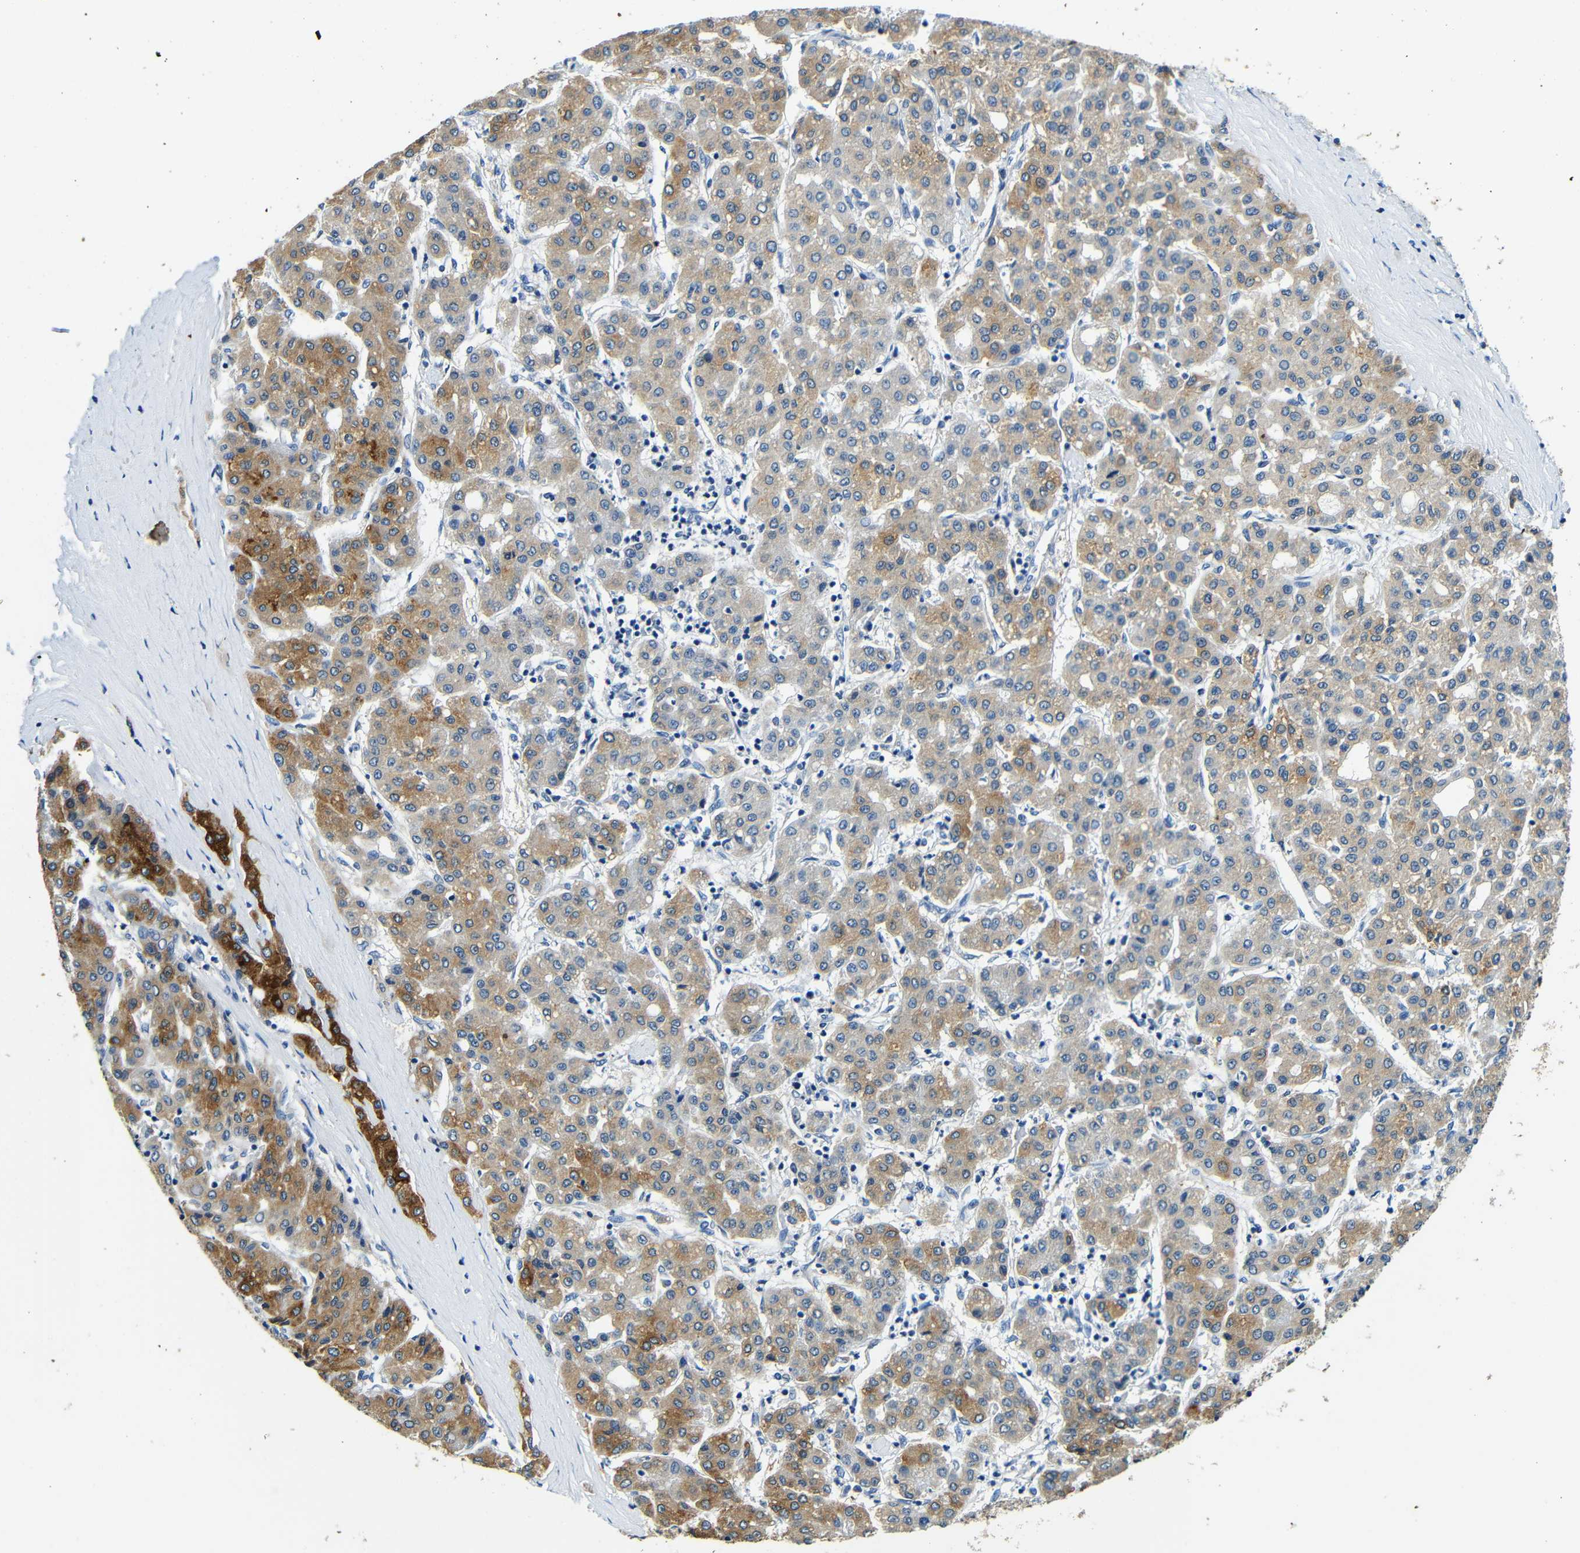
{"staining": {"intensity": "moderate", "quantity": ">75%", "location": "cytoplasmic/membranous"}, "tissue": "liver cancer", "cell_type": "Tumor cells", "image_type": "cancer", "snomed": [{"axis": "morphology", "description": "Carcinoma, Hepatocellular, NOS"}, {"axis": "topography", "description": "Liver"}], "caption": "Human liver hepatocellular carcinoma stained with a protein marker reveals moderate staining in tumor cells.", "gene": "FMO5", "patient": {"sex": "male", "age": 65}}